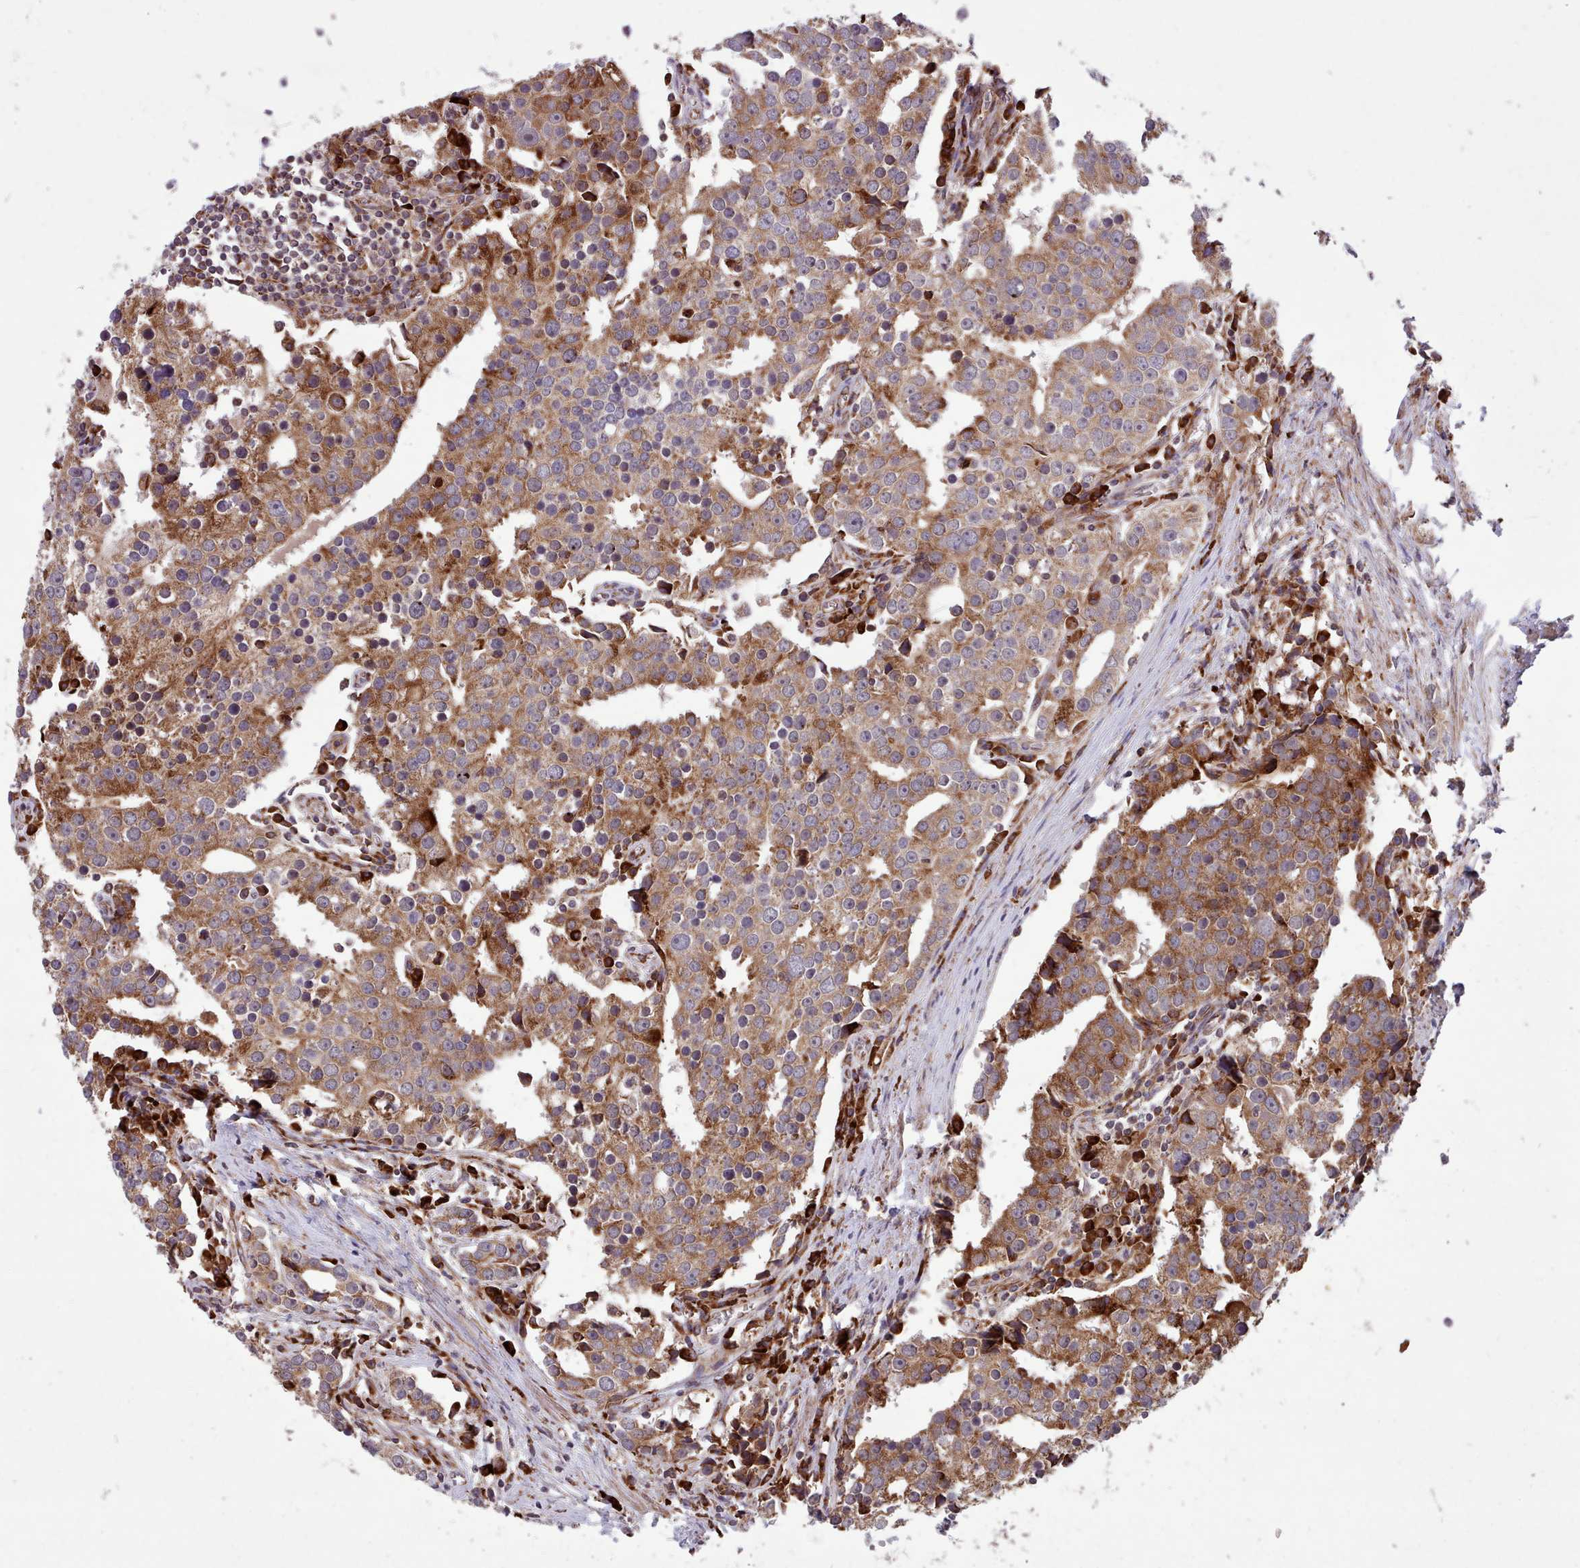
{"staining": {"intensity": "moderate", "quantity": ">75%", "location": "cytoplasmic/membranous"}, "tissue": "prostate cancer", "cell_type": "Tumor cells", "image_type": "cancer", "snomed": [{"axis": "morphology", "description": "Adenocarcinoma, High grade"}, {"axis": "topography", "description": "Prostate"}], "caption": "The image displays staining of prostate cancer, revealing moderate cytoplasmic/membranous protein positivity (brown color) within tumor cells.", "gene": "TTLL3", "patient": {"sex": "male", "age": 71}}